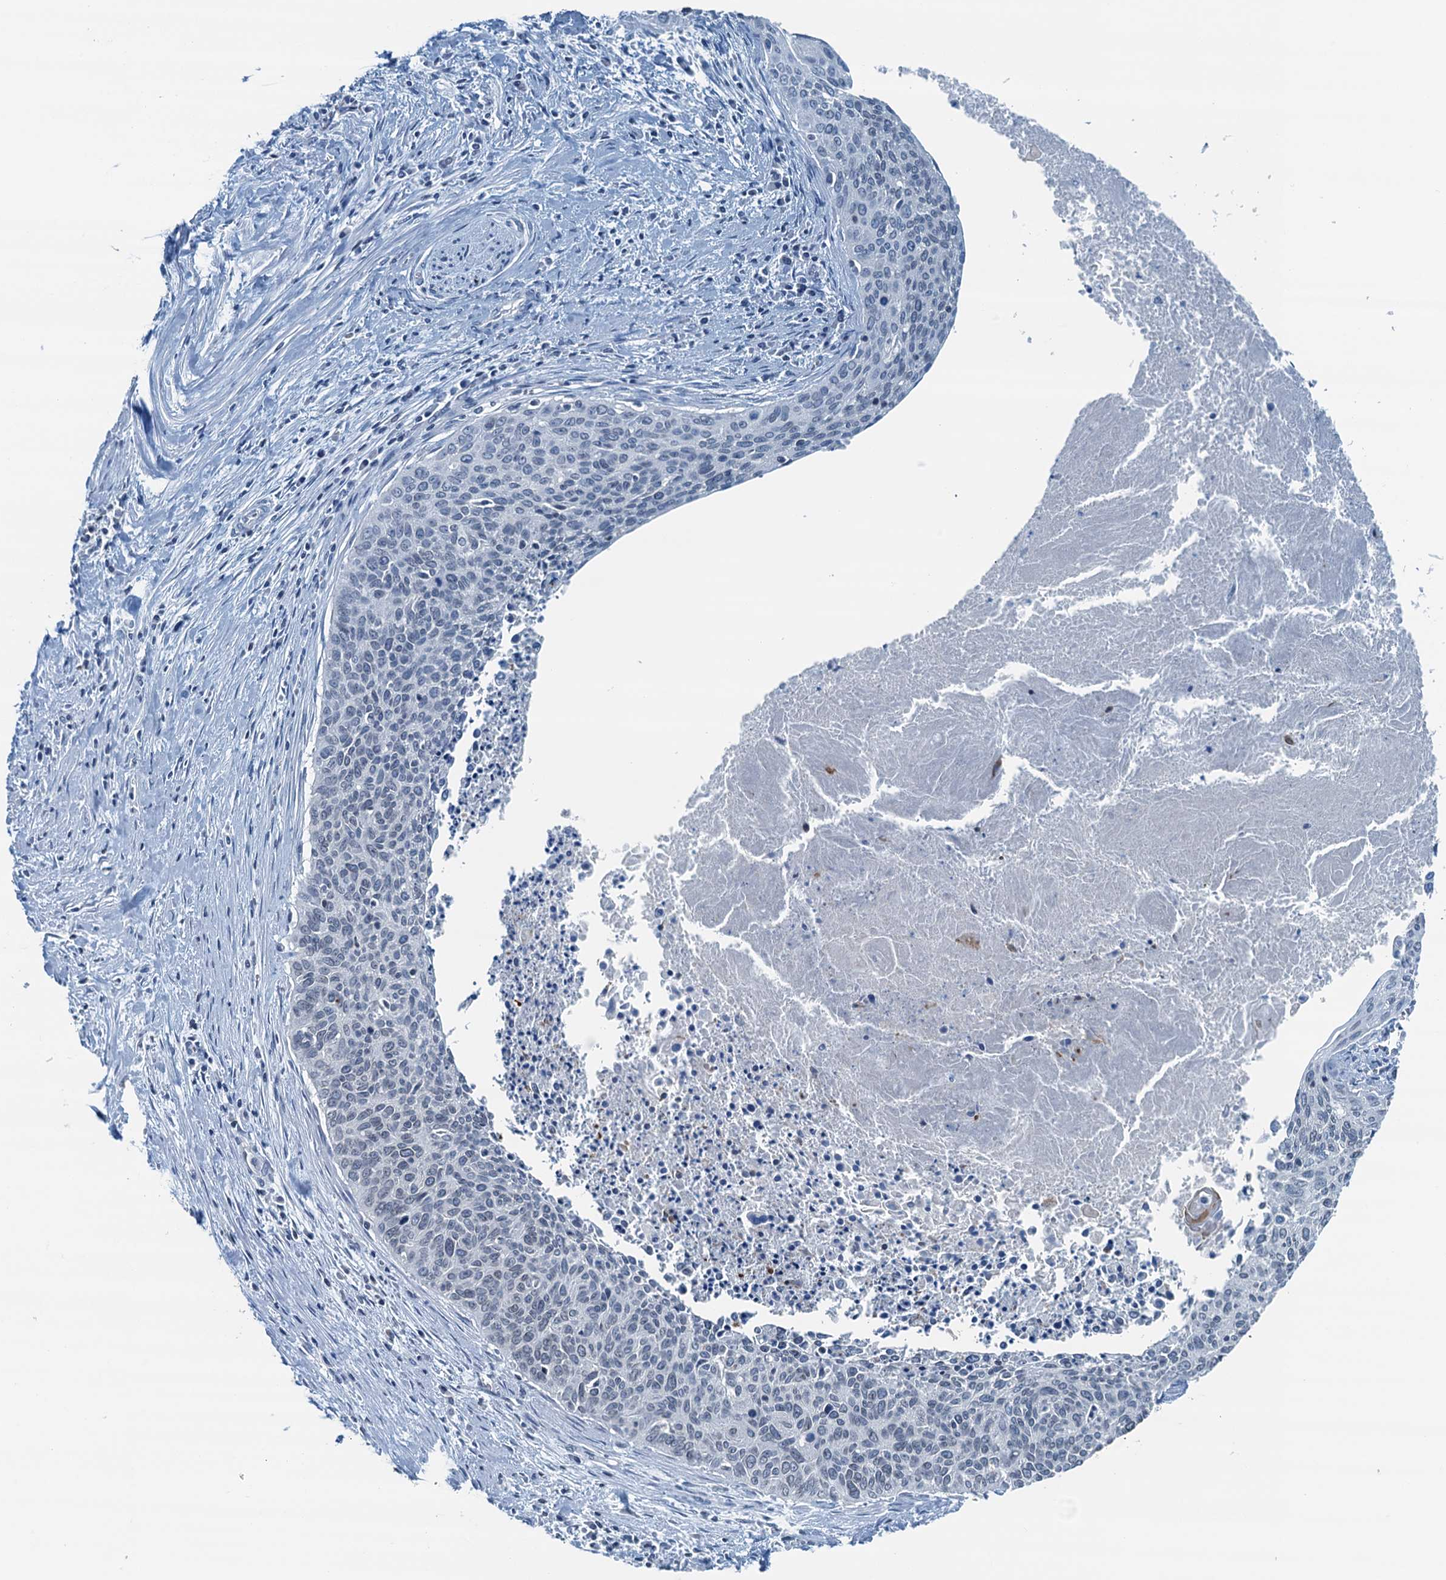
{"staining": {"intensity": "negative", "quantity": "none", "location": "none"}, "tissue": "cervical cancer", "cell_type": "Tumor cells", "image_type": "cancer", "snomed": [{"axis": "morphology", "description": "Squamous cell carcinoma, NOS"}, {"axis": "topography", "description": "Cervix"}], "caption": "The photomicrograph reveals no significant staining in tumor cells of cervical cancer (squamous cell carcinoma). (Stains: DAB IHC with hematoxylin counter stain, Microscopy: brightfield microscopy at high magnification).", "gene": "C11orf54", "patient": {"sex": "female", "age": 55}}